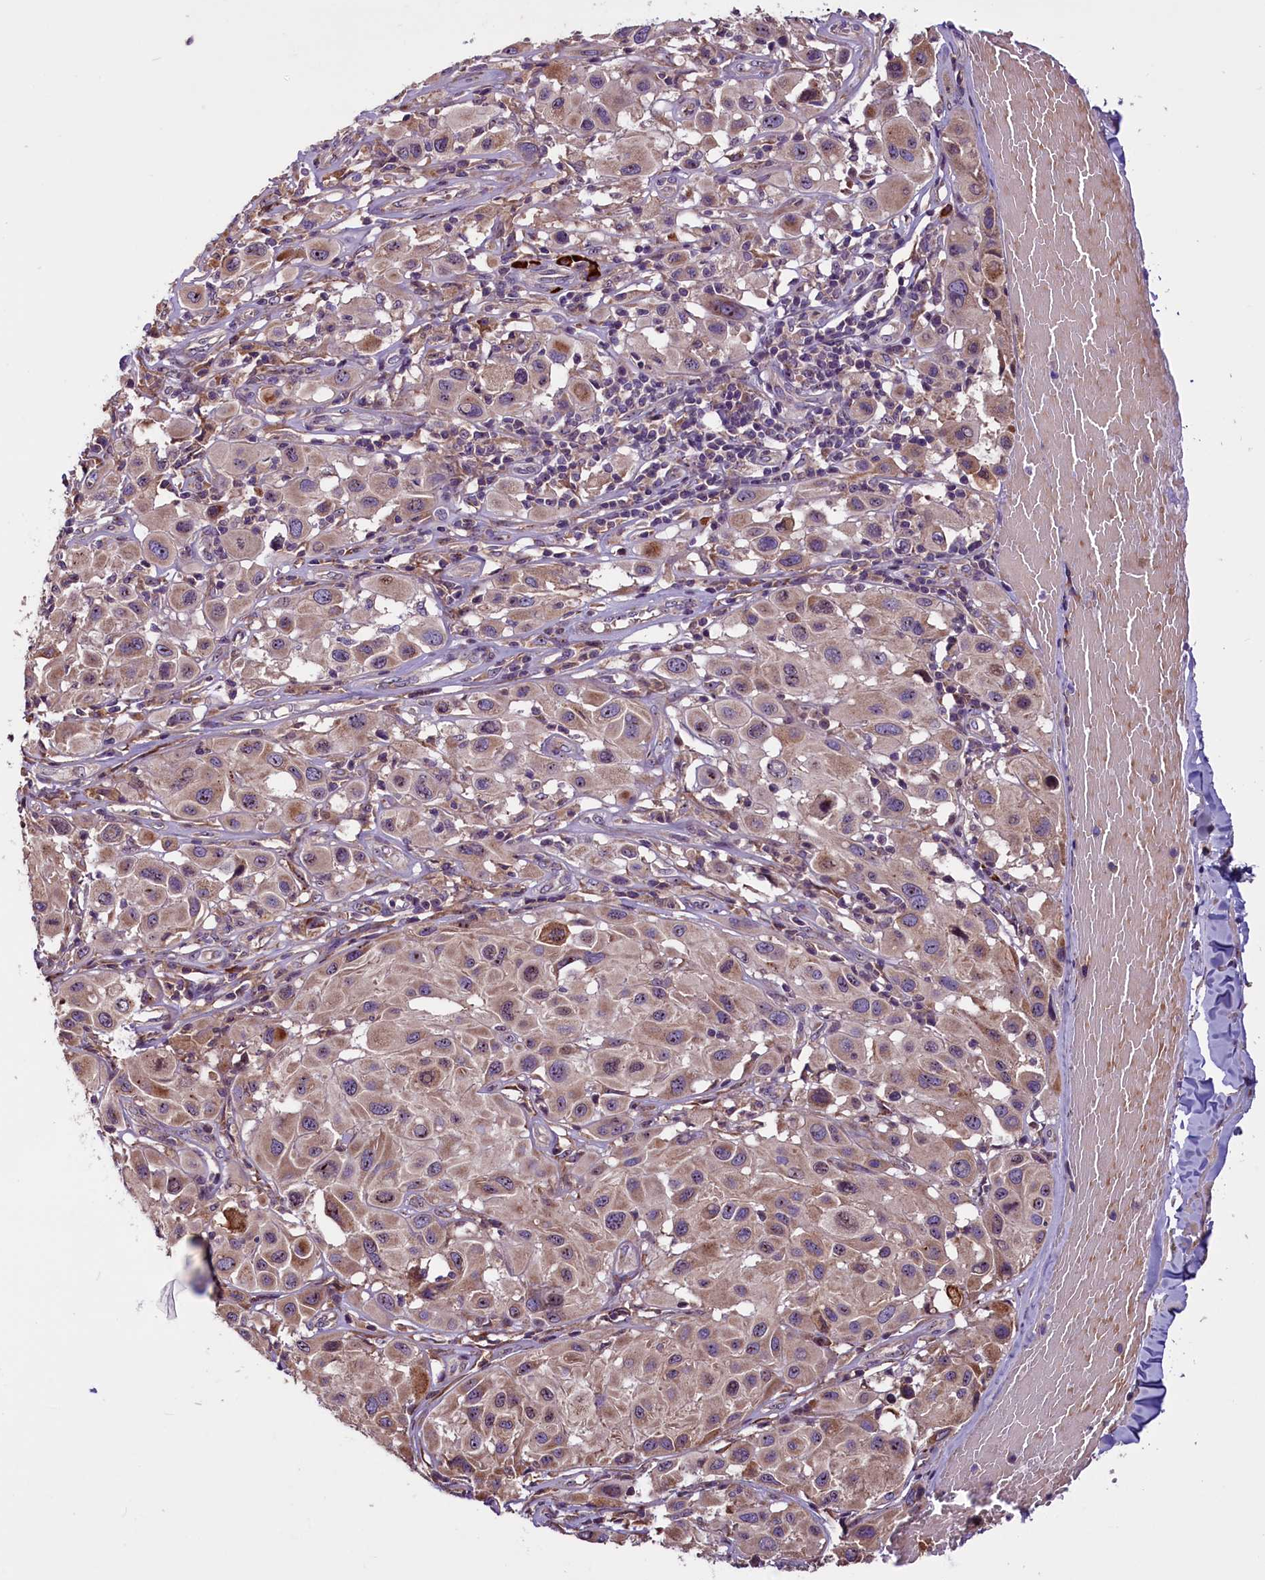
{"staining": {"intensity": "weak", "quantity": "25%-75%", "location": "cytoplasmic/membranous"}, "tissue": "melanoma", "cell_type": "Tumor cells", "image_type": "cancer", "snomed": [{"axis": "morphology", "description": "Malignant melanoma, Metastatic site"}, {"axis": "topography", "description": "Skin"}], "caption": "Melanoma tissue displays weak cytoplasmic/membranous expression in approximately 25%-75% of tumor cells, visualized by immunohistochemistry.", "gene": "FRY", "patient": {"sex": "male", "age": 41}}